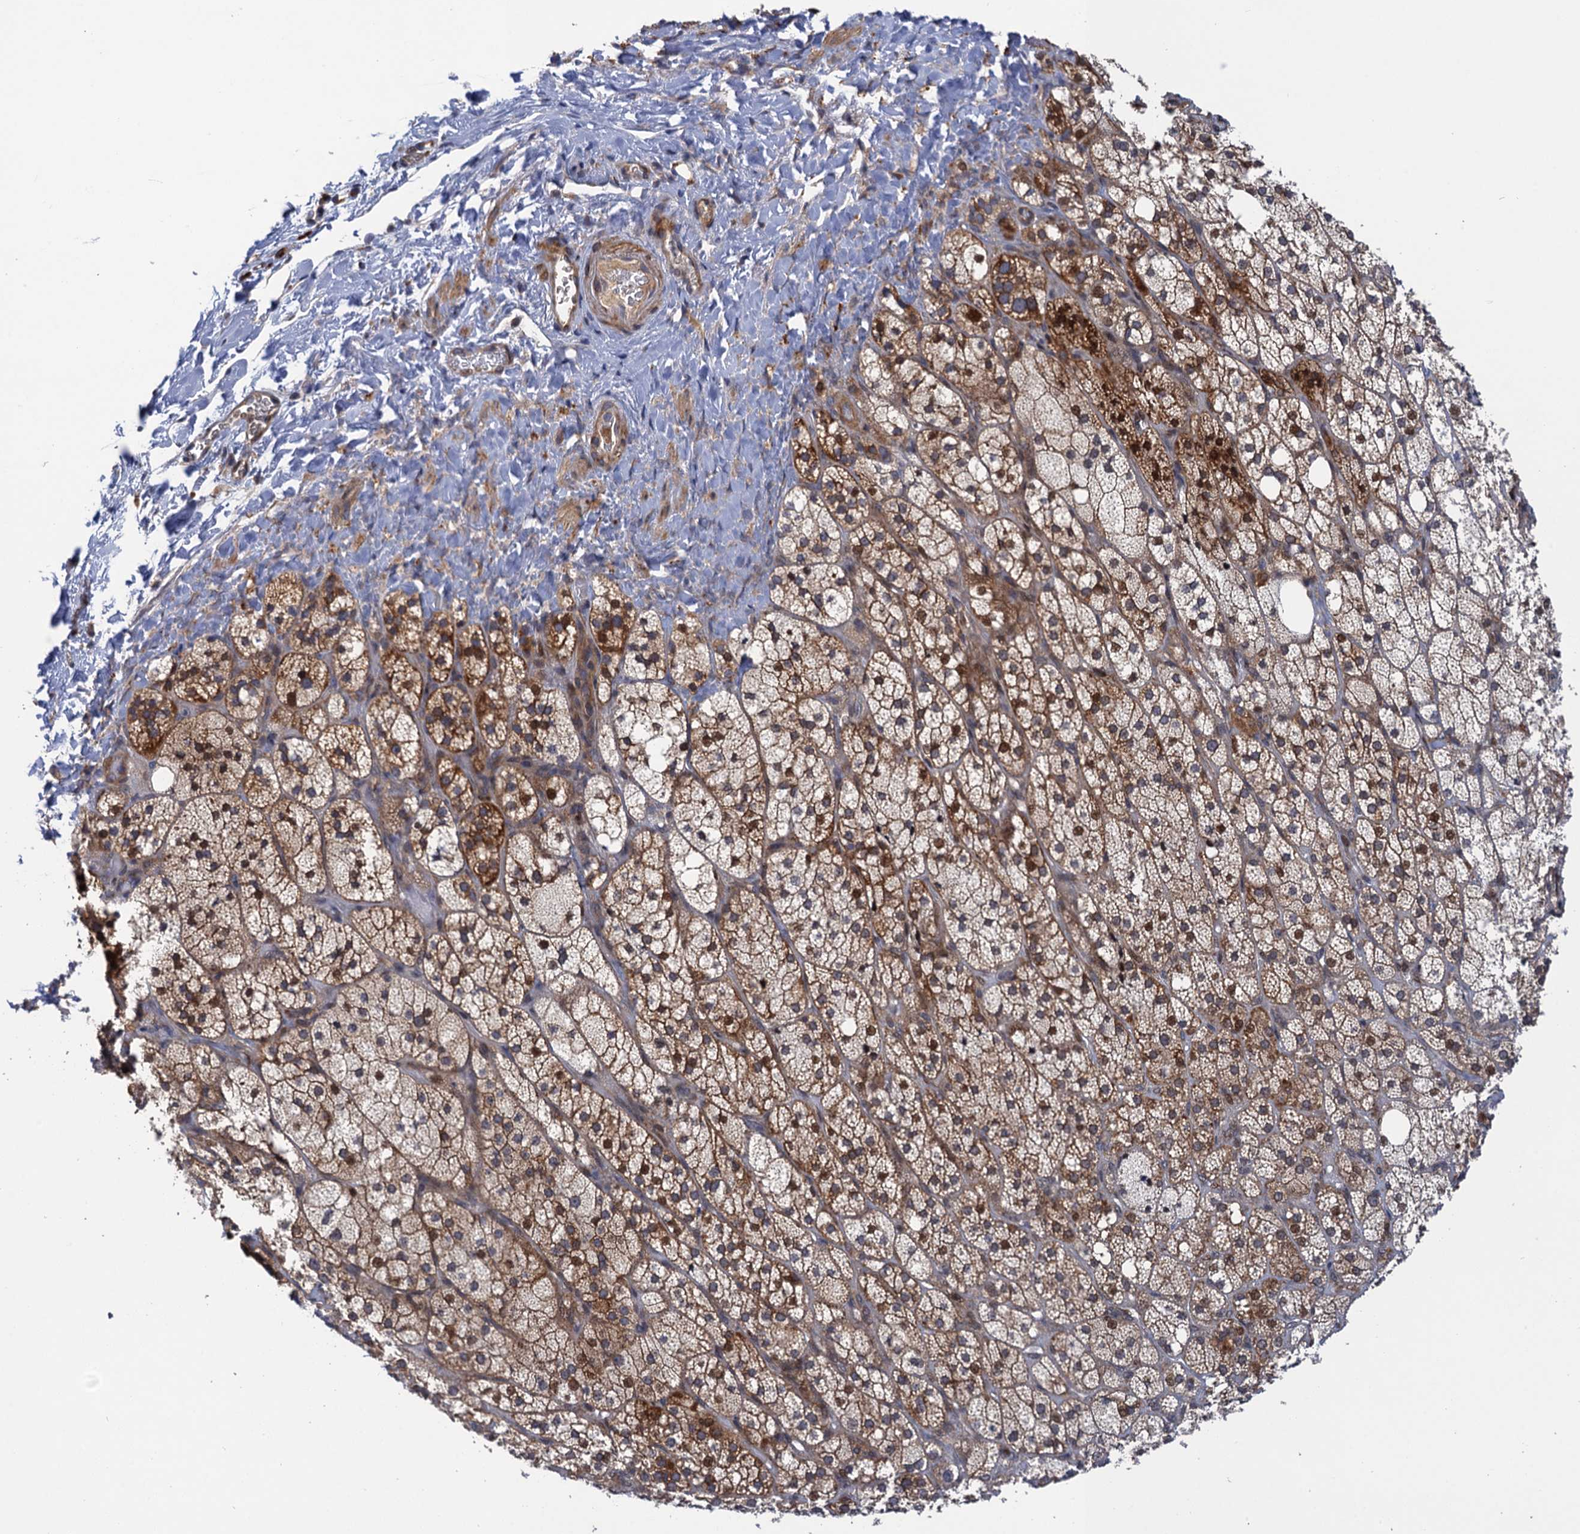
{"staining": {"intensity": "moderate", "quantity": "25%-75%", "location": "cytoplasmic/membranous,nuclear"}, "tissue": "adrenal gland", "cell_type": "Glandular cells", "image_type": "normal", "snomed": [{"axis": "morphology", "description": "Normal tissue, NOS"}, {"axis": "topography", "description": "Adrenal gland"}], "caption": "Immunohistochemistry (DAB) staining of unremarkable adrenal gland shows moderate cytoplasmic/membranous,nuclear protein expression in about 25%-75% of glandular cells. (Stains: DAB (3,3'-diaminobenzidine) in brown, nuclei in blue, Microscopy: brightfield microscopy at high magnification).", "gene": "NEK8", "patient": {"sex": "male", "age": 61}}